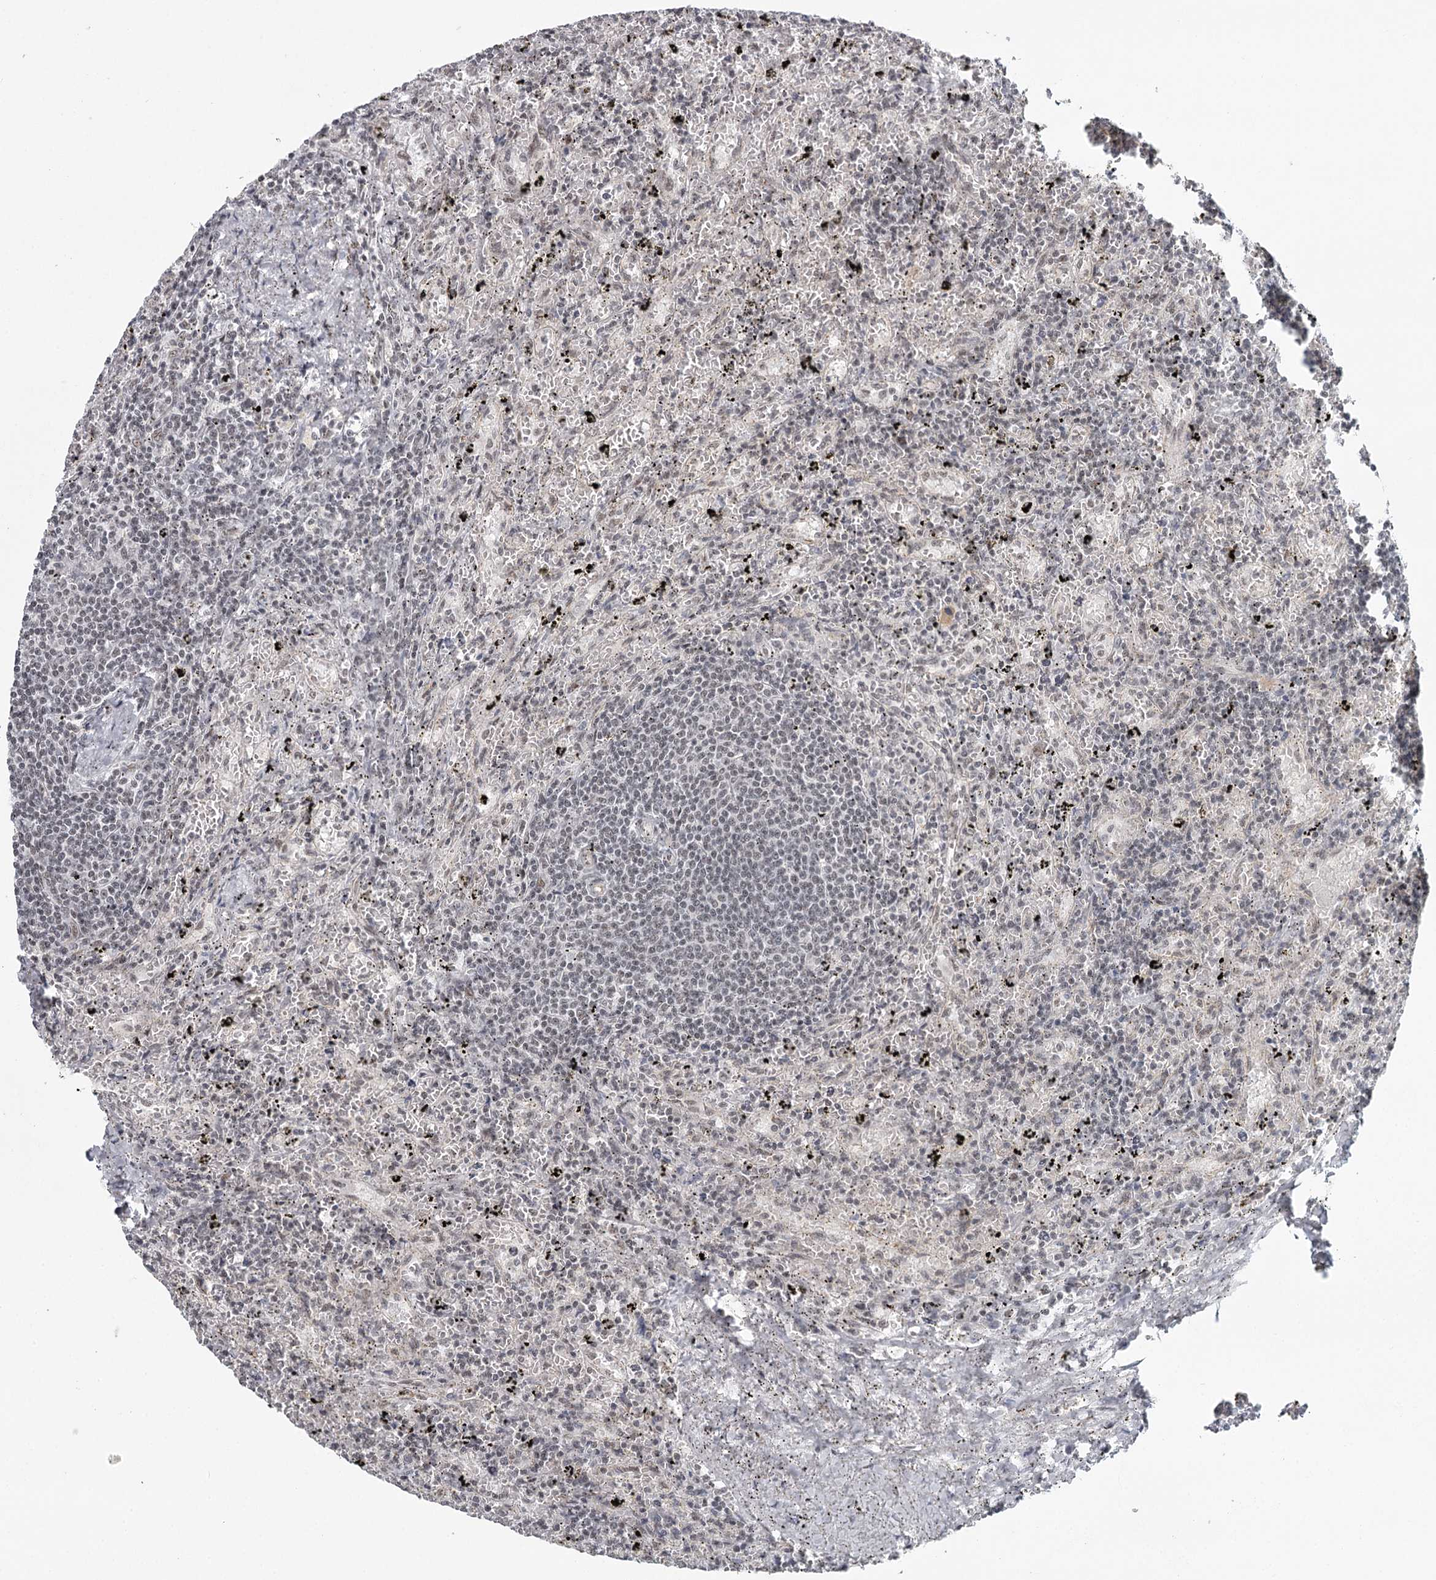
{"staining": {"intensity": "weak", "quantity": "25%-75%", "location": "nuclear"}, "tissue": "lymphoma", "cell_type": "Tumor cells", "image_type": "cancer", "snomed": [{"axis": "morphology", "description": "Malignant lymphoma, non-Hodgkin's type, Low grade"}, {"axis": "topography", "description": "Spleen"}], "caption": "This image demonstrates lymphoma stained with immunohistochemistry to label a protein in brown. The nuclear of tumor cells show weak positivity for the protein. Nuclei are counter-stained blue.", "gene": "FAM13C", "patient": {"sex": "male", "age": 76}}